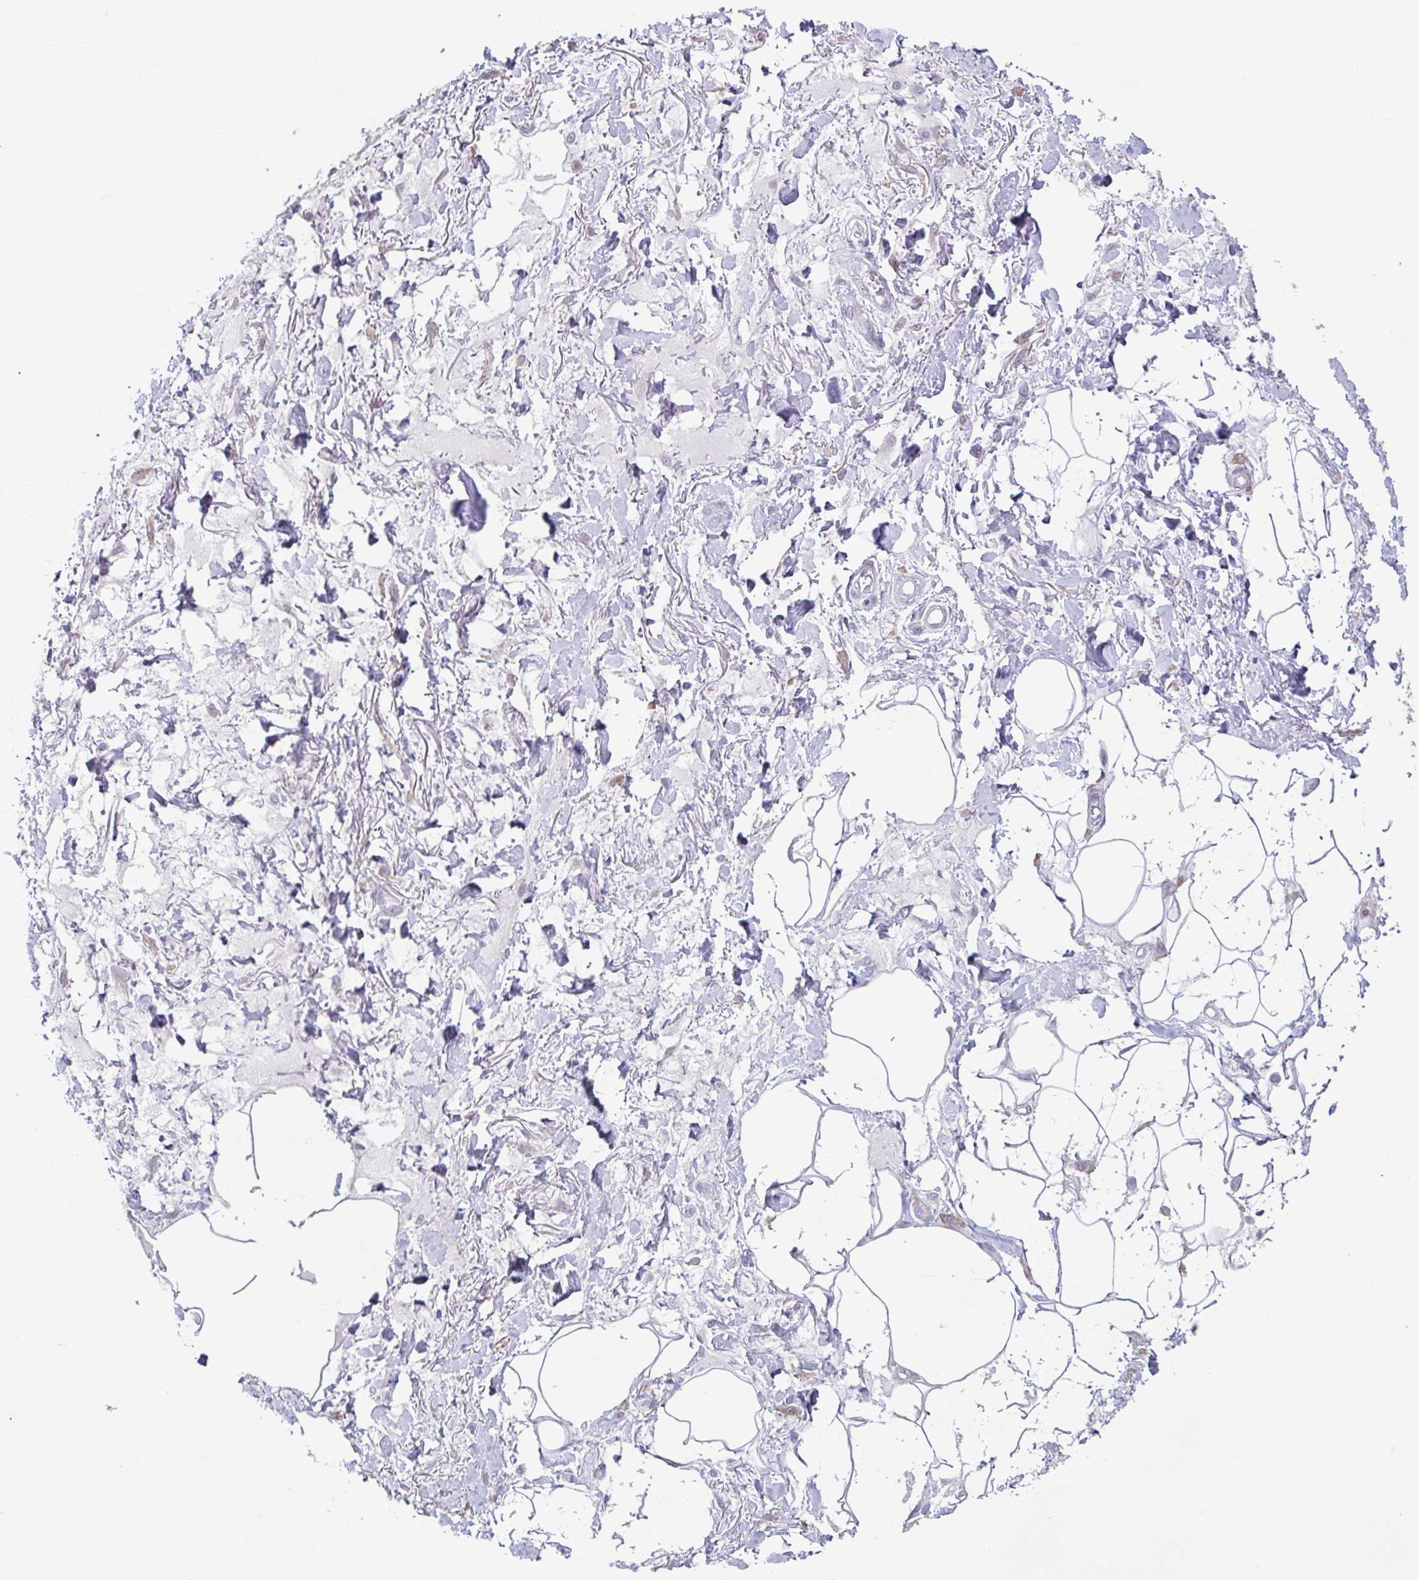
{"staining": {"intensity": "negative", "quantity": "none", "location": "none"}, "tissue": "adipose tissue", "cell_type": "Adipocytes", "image_type": "normal", "snomed": [{"axis": "morphology", "description": "Normal tissue, NOS"}, {"axis": "topography", "description": "Vagina"}, {"axis": "topography", "description": "Peripheral nerve tissue"}], "caption": "High magnification brightfield microscopy of normal adipose tissue stained with DAB (3,3'-diaminobenzidine) (brown) and counterstained with hematoxylin (blue): adipocytes show no significant staining.", "gene": "UBE2Q1", "patient": {"sex": "female", "age": 71}}